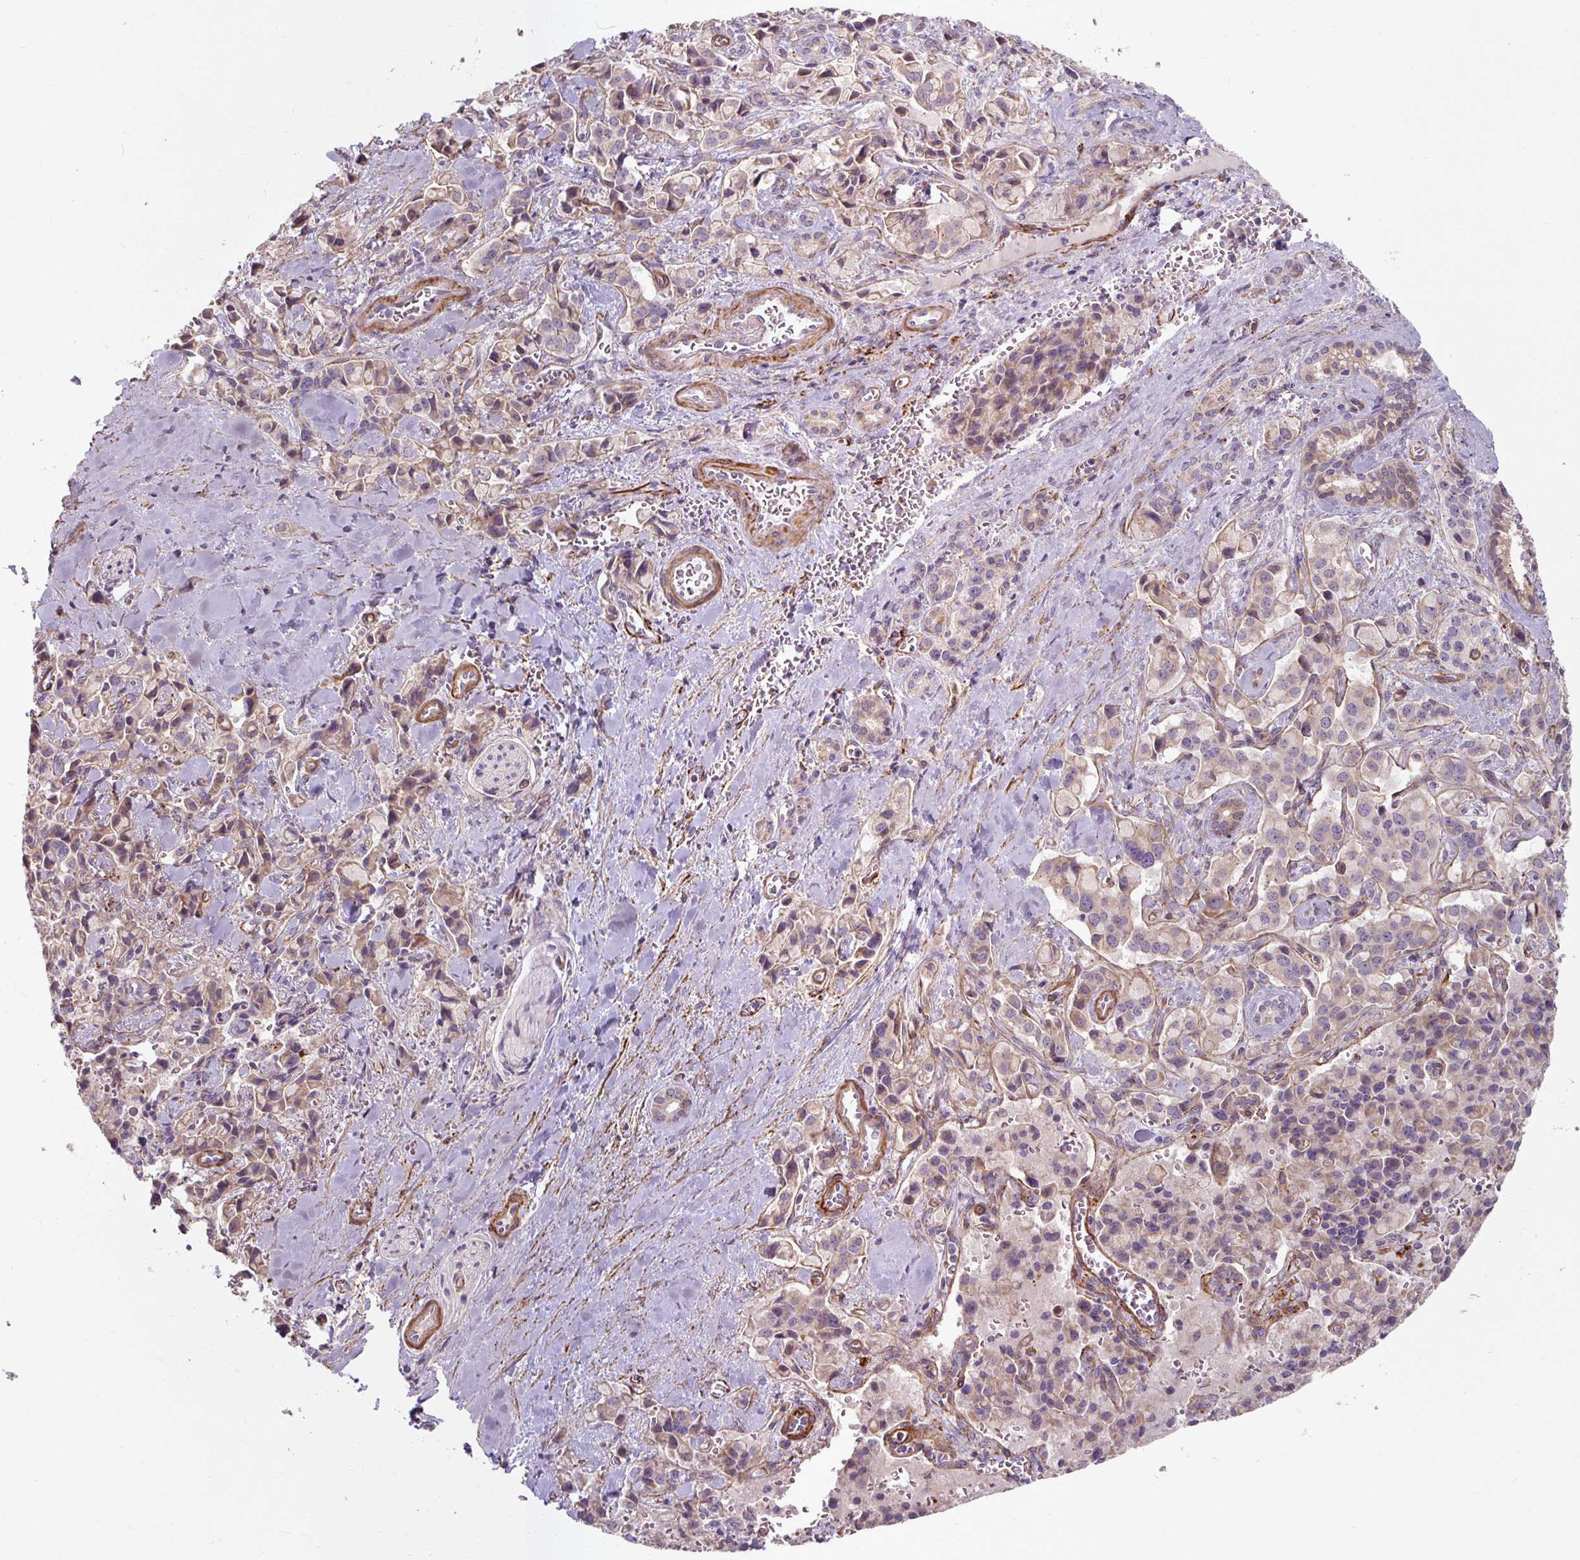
{"staining": {"intensity": "negative", "quantity": "none", "location": "none"}, "tissue": "pancreatic cancer", "cell_type": "Tumor cells", "image_type": "cancer", "snomed": [{"axis": "morphology", "description": "Adenocarcinoma, NOS"}, {"axis": "topography", "description": "Pancreas"}], "caption": "An immunohistochemistry (IHC) micrograph of pancreatic adenocarcinoma is shown. There is no staining in tumor cells of pancreatic adenocarcinoma. The staining was performed using DAB to visualize the protein expression in brown, while the nuclei were stained in blue with hematoxylin (Magnification: 20x).", "gene": "MRPS5", "patient": {"sex": "male", "age": 65}}